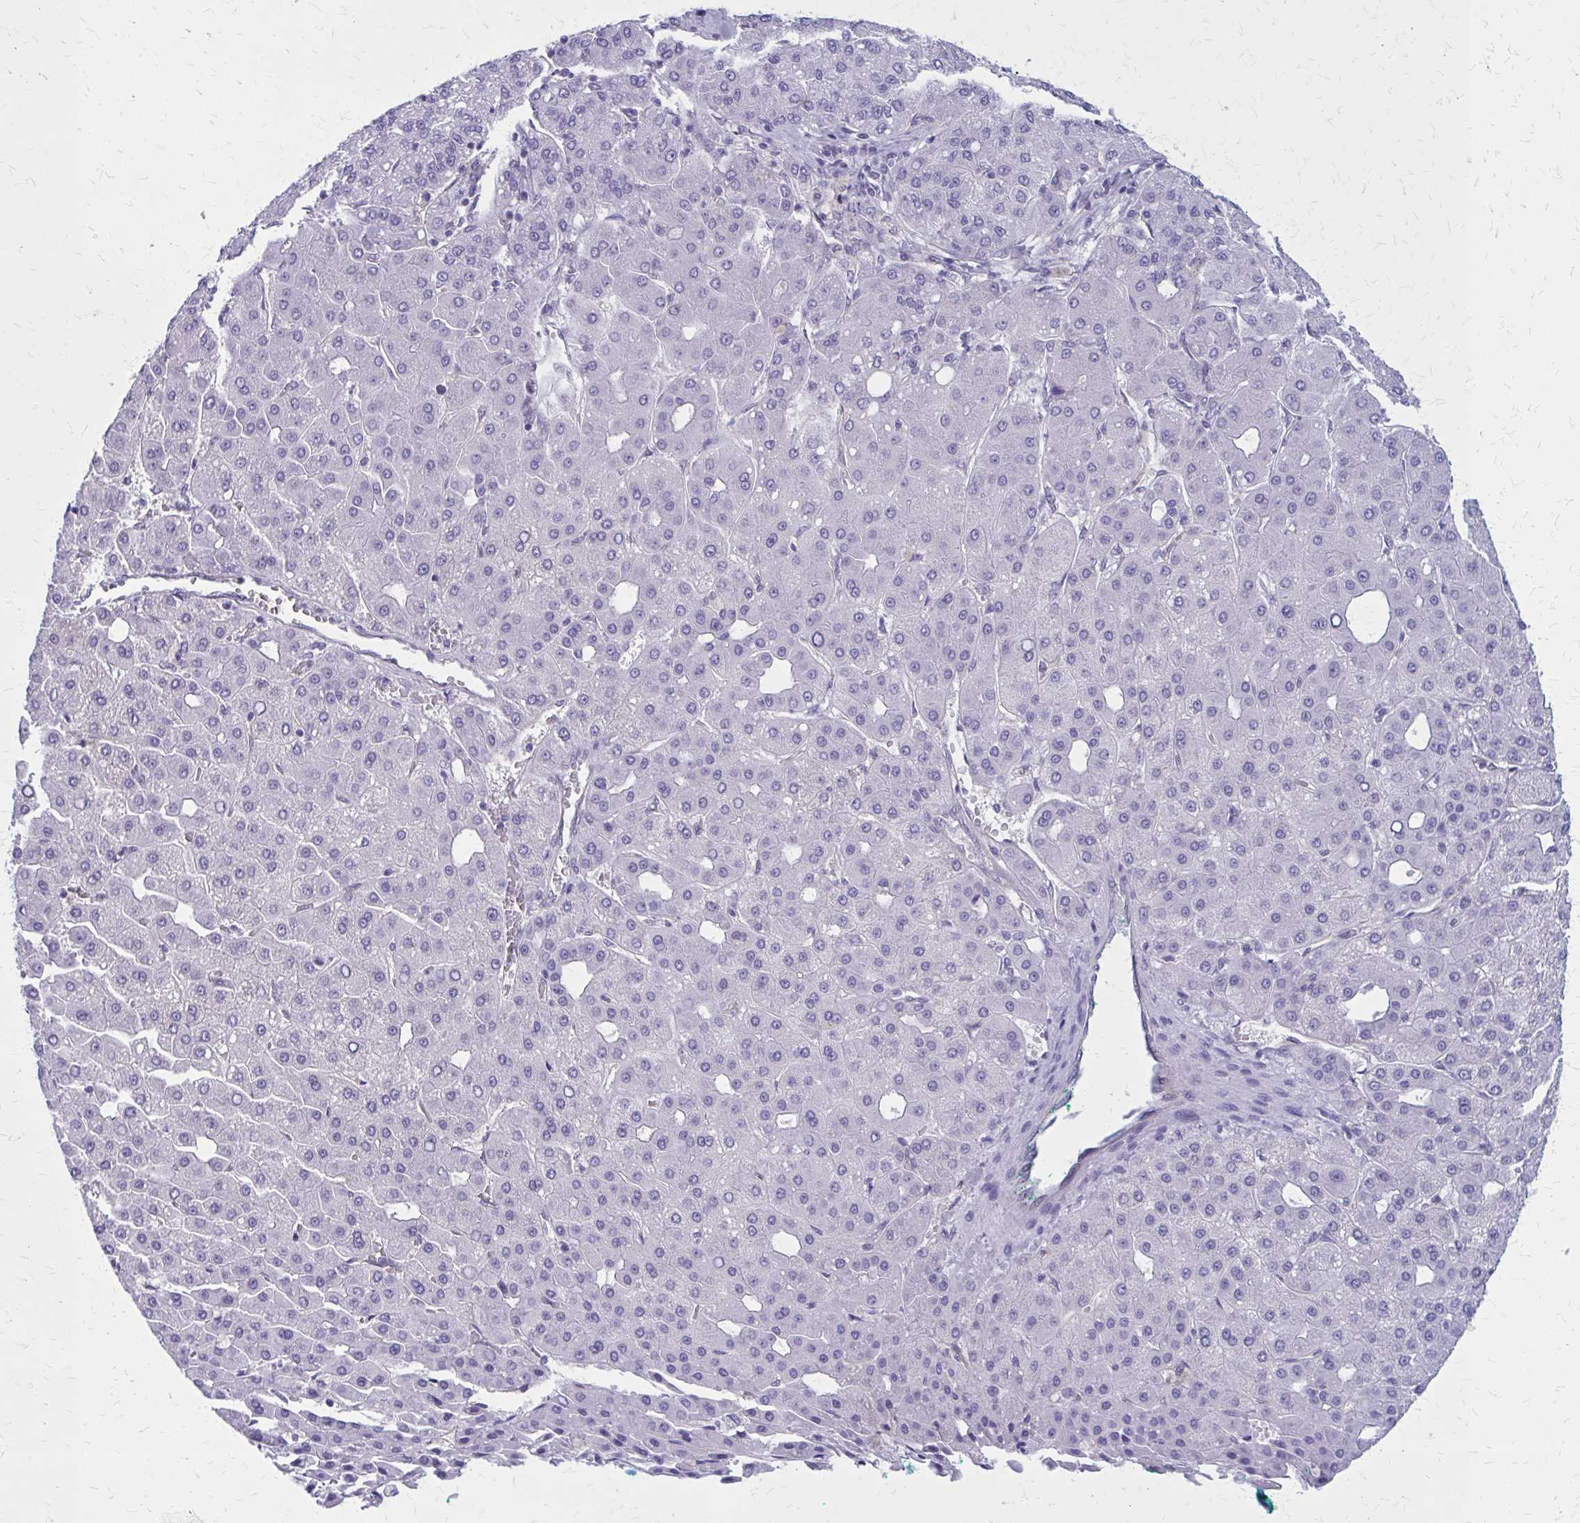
{"staining": {"intensity": "negative", "quantity": "none", "location": "none"}, "tissue": "liver cancer", "cell_type": "Tumor cells", "image_type": "cancer", "snomed": [{"axis": "morphology", "description": "Carcinoma, Hepatocellular, NOS"}, {"axis": "topography", "description": "Liver"}], "caption": "Liver cancer (hepatocellular carcinoma) was stained to show a protein in brown. There is no significant positivity in tumor cells.", "gene": "CLIC2", "patient": {"sex": "male", "age": 65}}